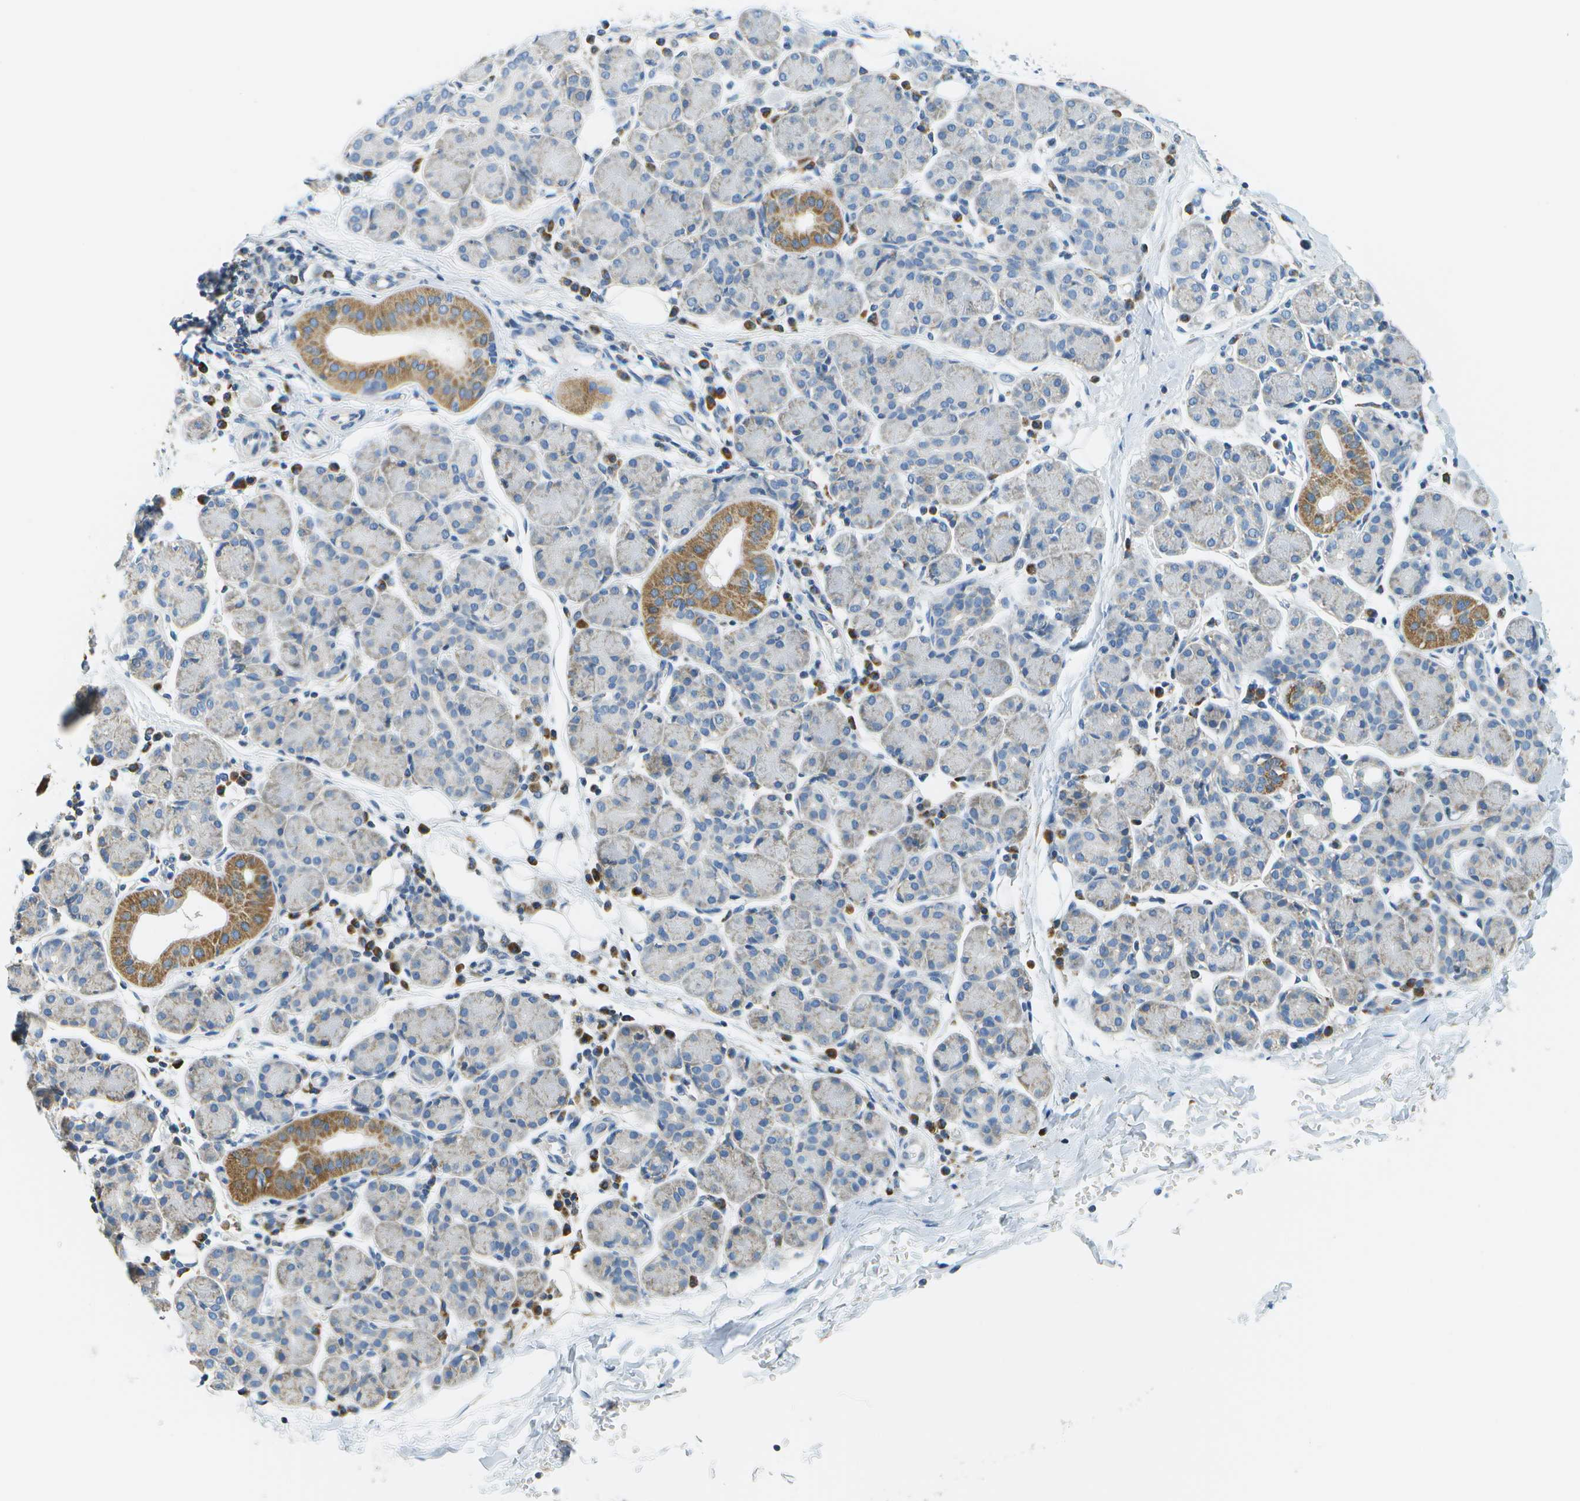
{"staining": {"intensity": "moderate", "quantity": "<25%", "location": "cytoplasmic/membranous"}, "tissue": "salivary gland", "cell_type": "Glandular cells", "image_type": "normal", "snomed": [{"axis": "morphology", "description": "Normal tissue, NOS"}, {"axis": "morphology", "description": "Inflammation, NOS"}, {"axis": "topography", "description": "Lymph node"}, {"axis": "topography", "description": "Salivary gland"}], "caption": "Immunohistochemistry (IHC) of unremarkable human salivary gland displays low levels of moderate cytoplasmic/membranous expression in about <25% of glandular cells.", "gene": "PTGIS", "patient": {"sex": "male", "age": 3}}